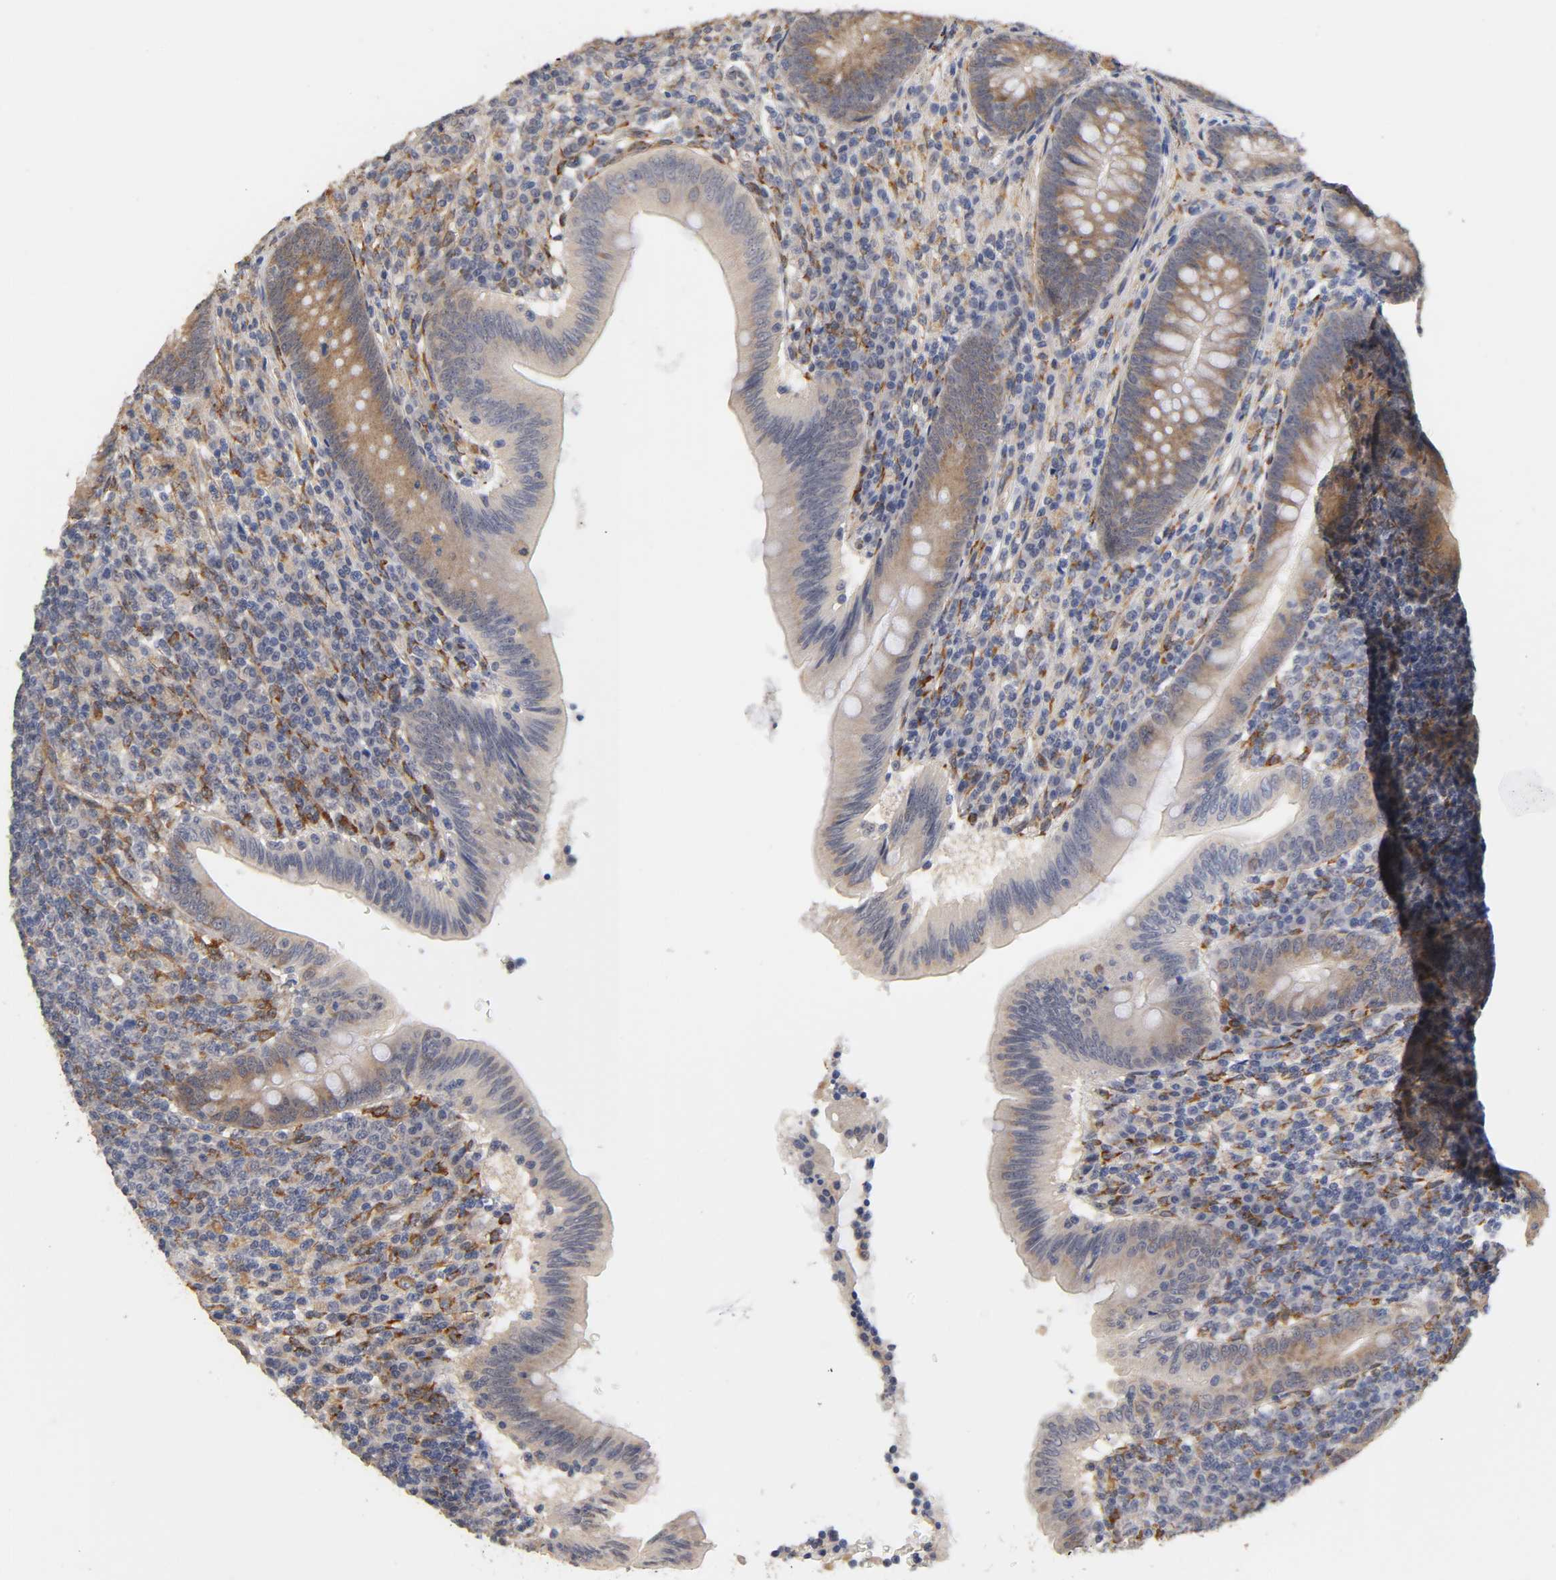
{"staining": {"intensity": "weak", "quantity": ">75%", "location": "cytoplasmic/membranous"}, "tissue": "appendix", "cell_type": "Glandular cells", "image_type": "normal", "snomed": [{"axis": "morphology", "description": "Normal tissue, NOS"}, {"axis": "morphology", "description": "Inflammation, NOS"}, {"axis": "topography", "description": "Appendix"}], "caption": "Immunohistochemical staining of normal appendix exhibits low levels of weak cytoplasmic/membranous positivity in approximately >75% of glandular cells. The staining is performed using DAB brown chromogen to label protein expression. The nuclei are counter-stained blue using hematoxylin.", "gene": "LAMB1", "patient": {"sex": "male", "age": 46}}